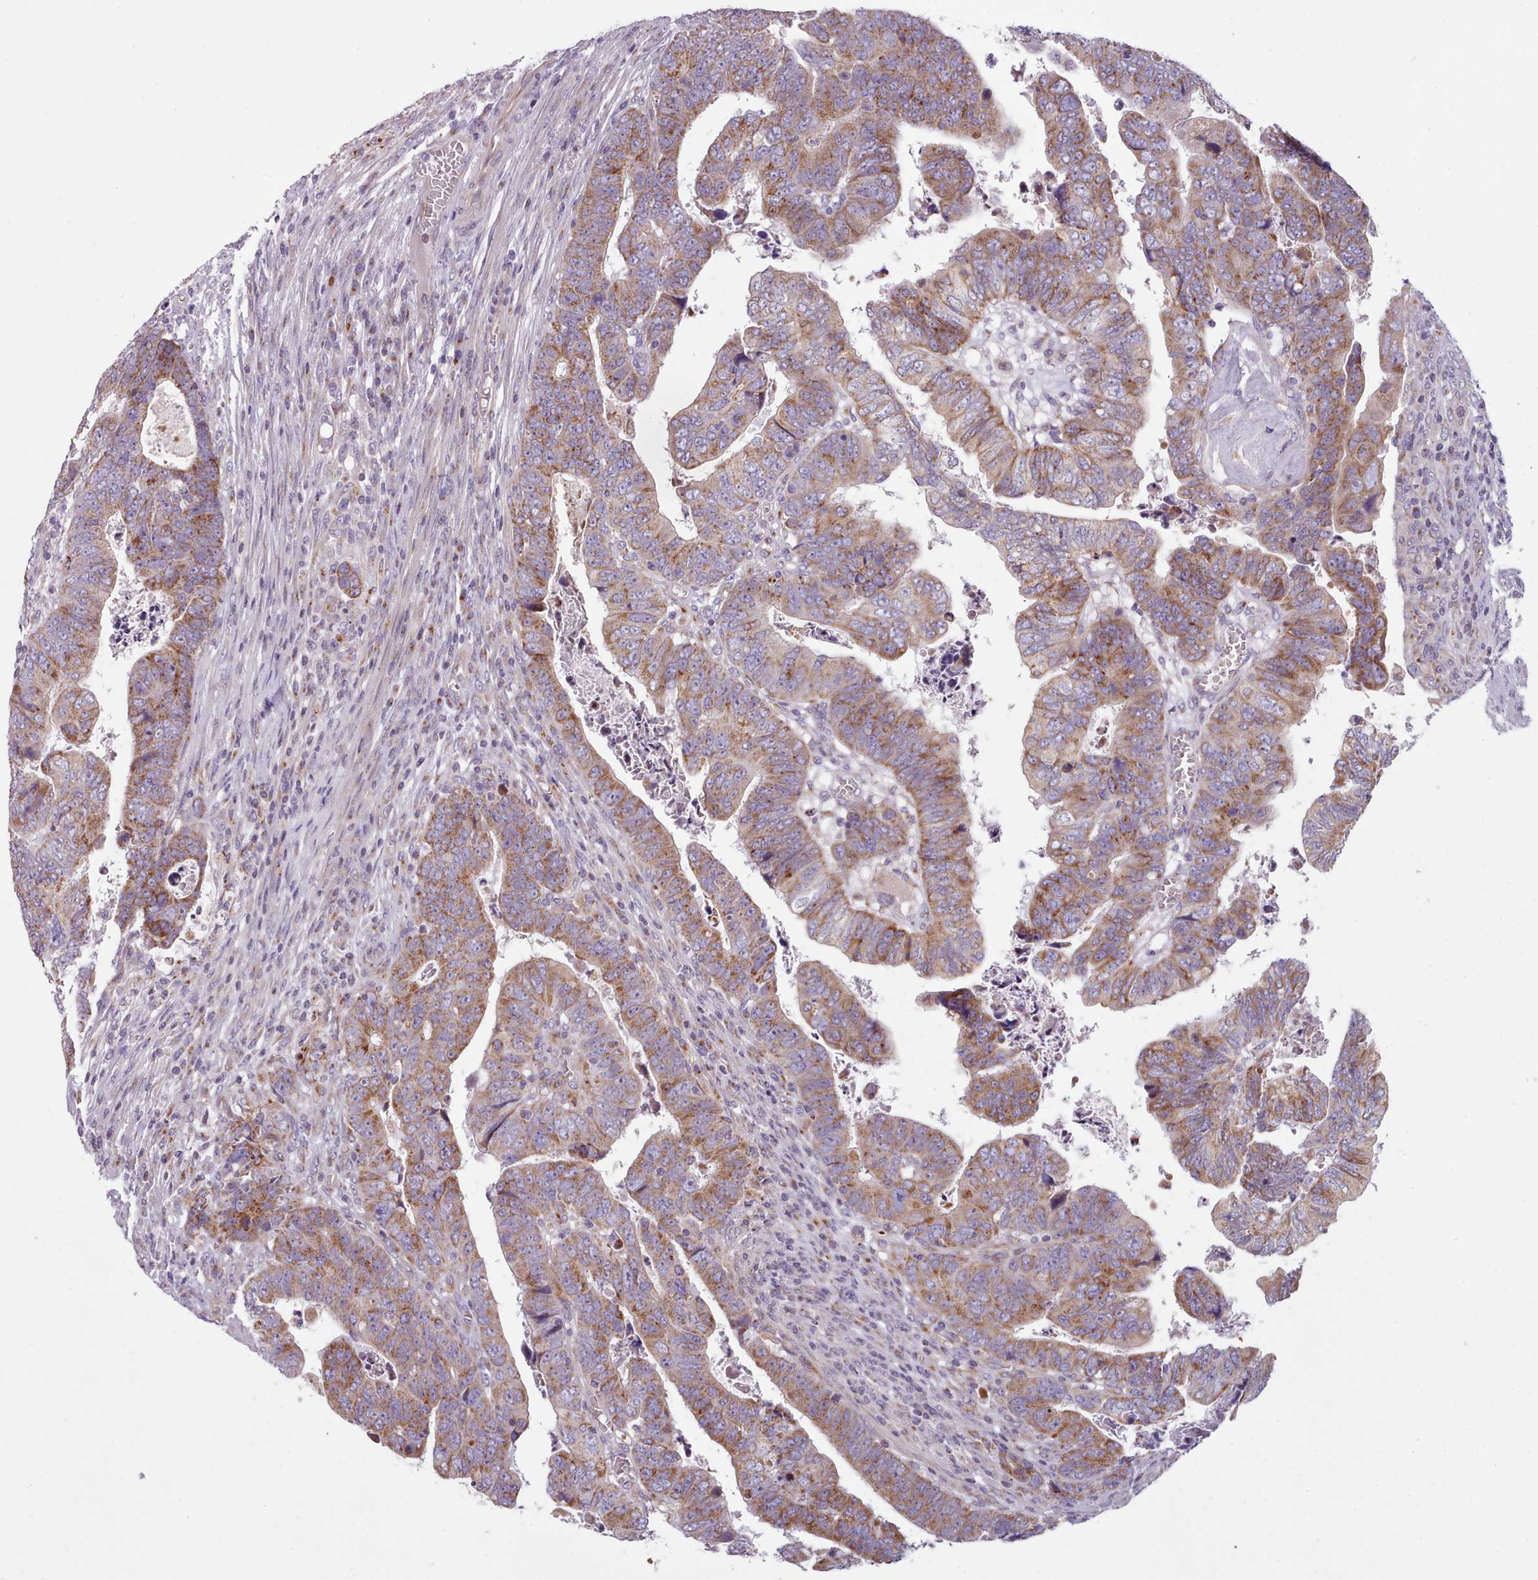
{"staining": {"intensity": "moderate", "quantity": ">75%", "location": "cytoplasmic/membranous"}, "tissue": "colorectal cancer", "cell_type": "Tumor cells", "image_type": "cancer", "snomed": [{"axis": "morphology", "description": "Normal tissue, NOS"}, {"axis": "morphology", "description": "Adenocarcinoma, NOS"}, {"axis": "topography", "description": "Rectum"}], "caption": "About >75% of tumor cells in human colorectal cancer display moderate cytoplasmic/membranous protein staining as visualized by brown immunohistochemical staining.", "gene": "SLC52A3", "patient": {"sex": "female", "age": 65}}